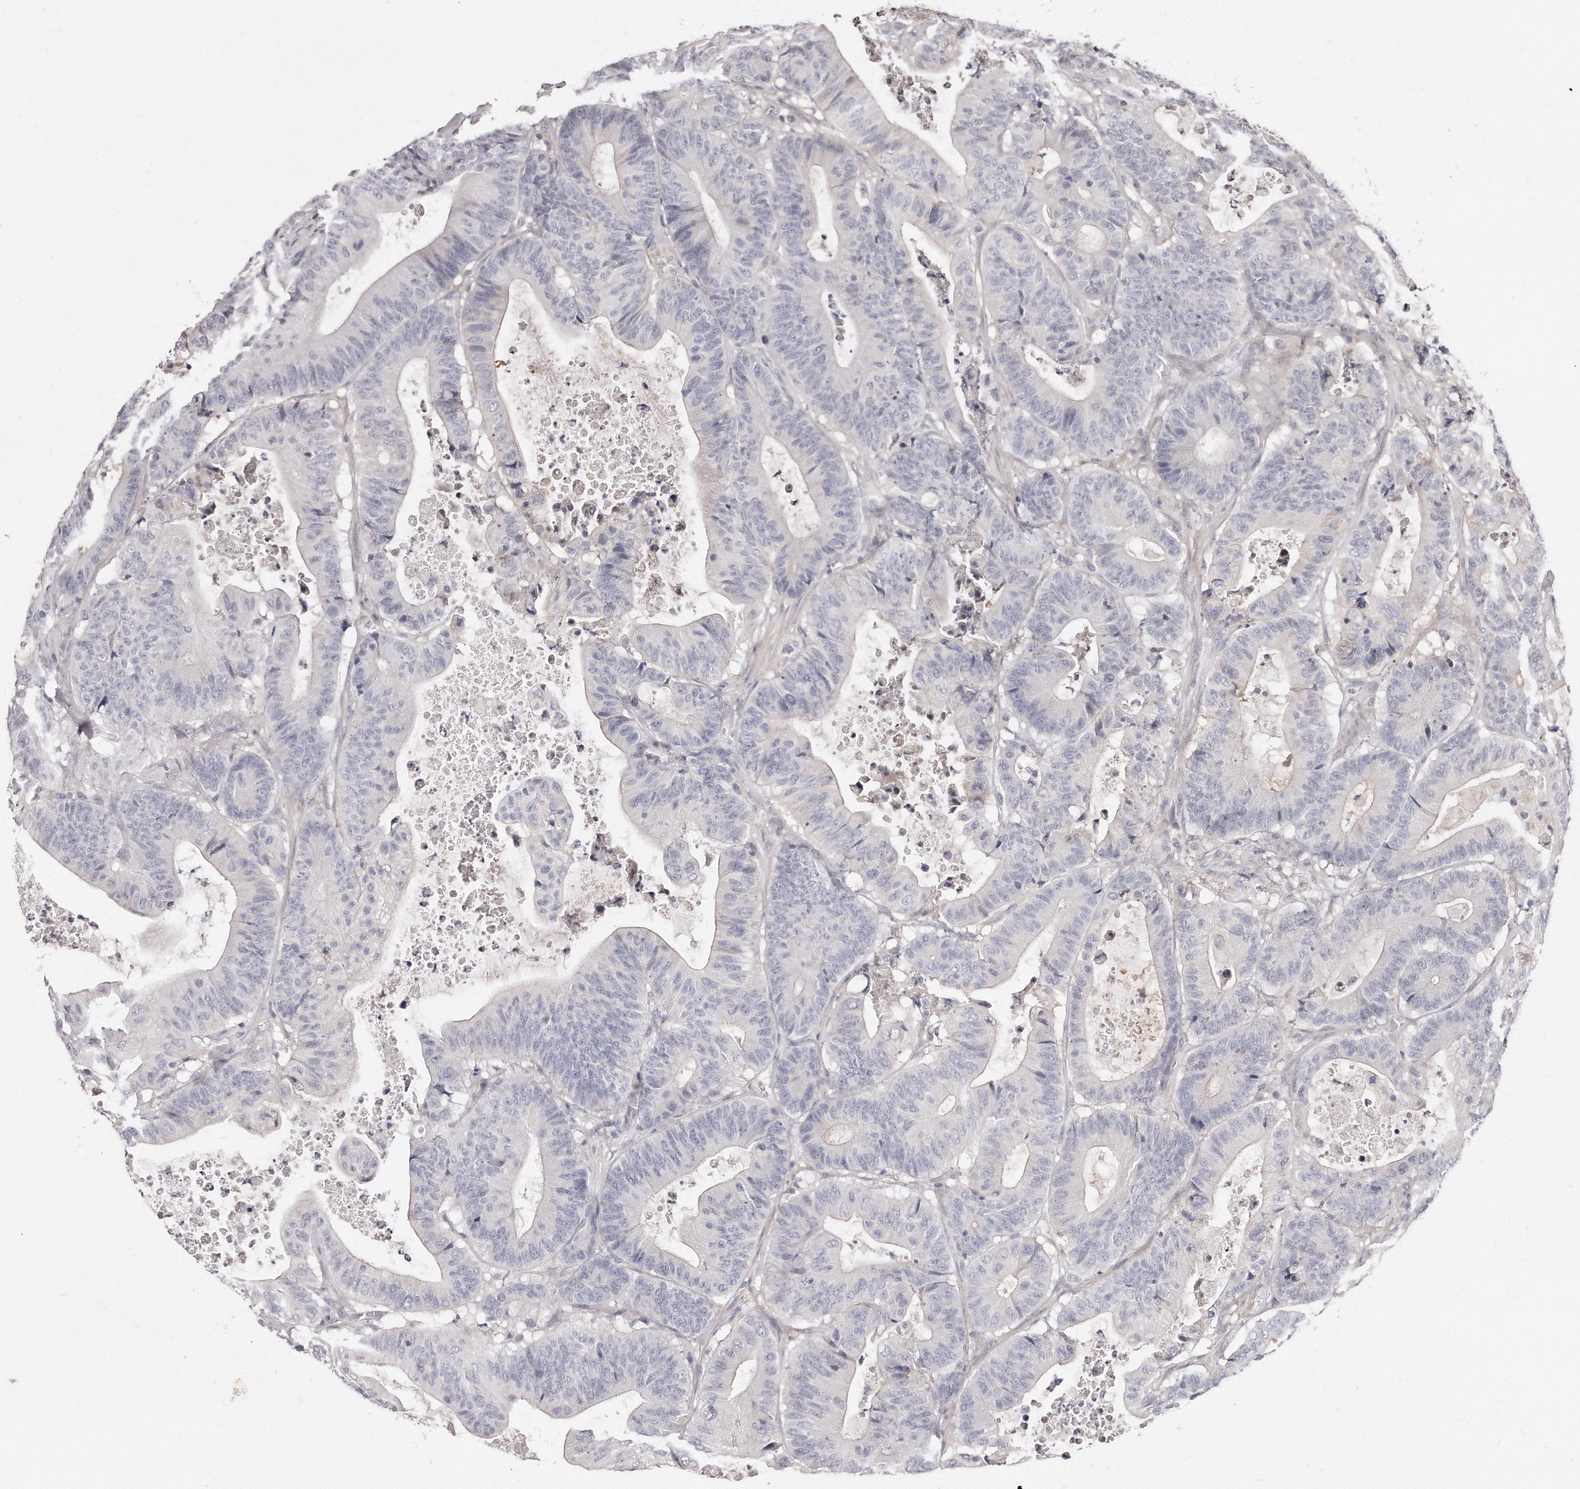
{"staining": {"intensity": "negative", "quantity": "none", "location": "none"}, "tissue": "colorectal cancer", "cell_type": "Tumor cells", "image_type": "cancer", "snomed": [{"axis": "morphology", "description": "Adenocarcinoma, NOS"}, {"axis": "topography", "description": "Colon"}], "caption": "Immunohistochemical staining of human colorectal cancer (adenocarcinoma) exhibits no significant staining in tumor cells.", "gene": "TTLL4", "patient": {"sex": "female", "age": 84}}